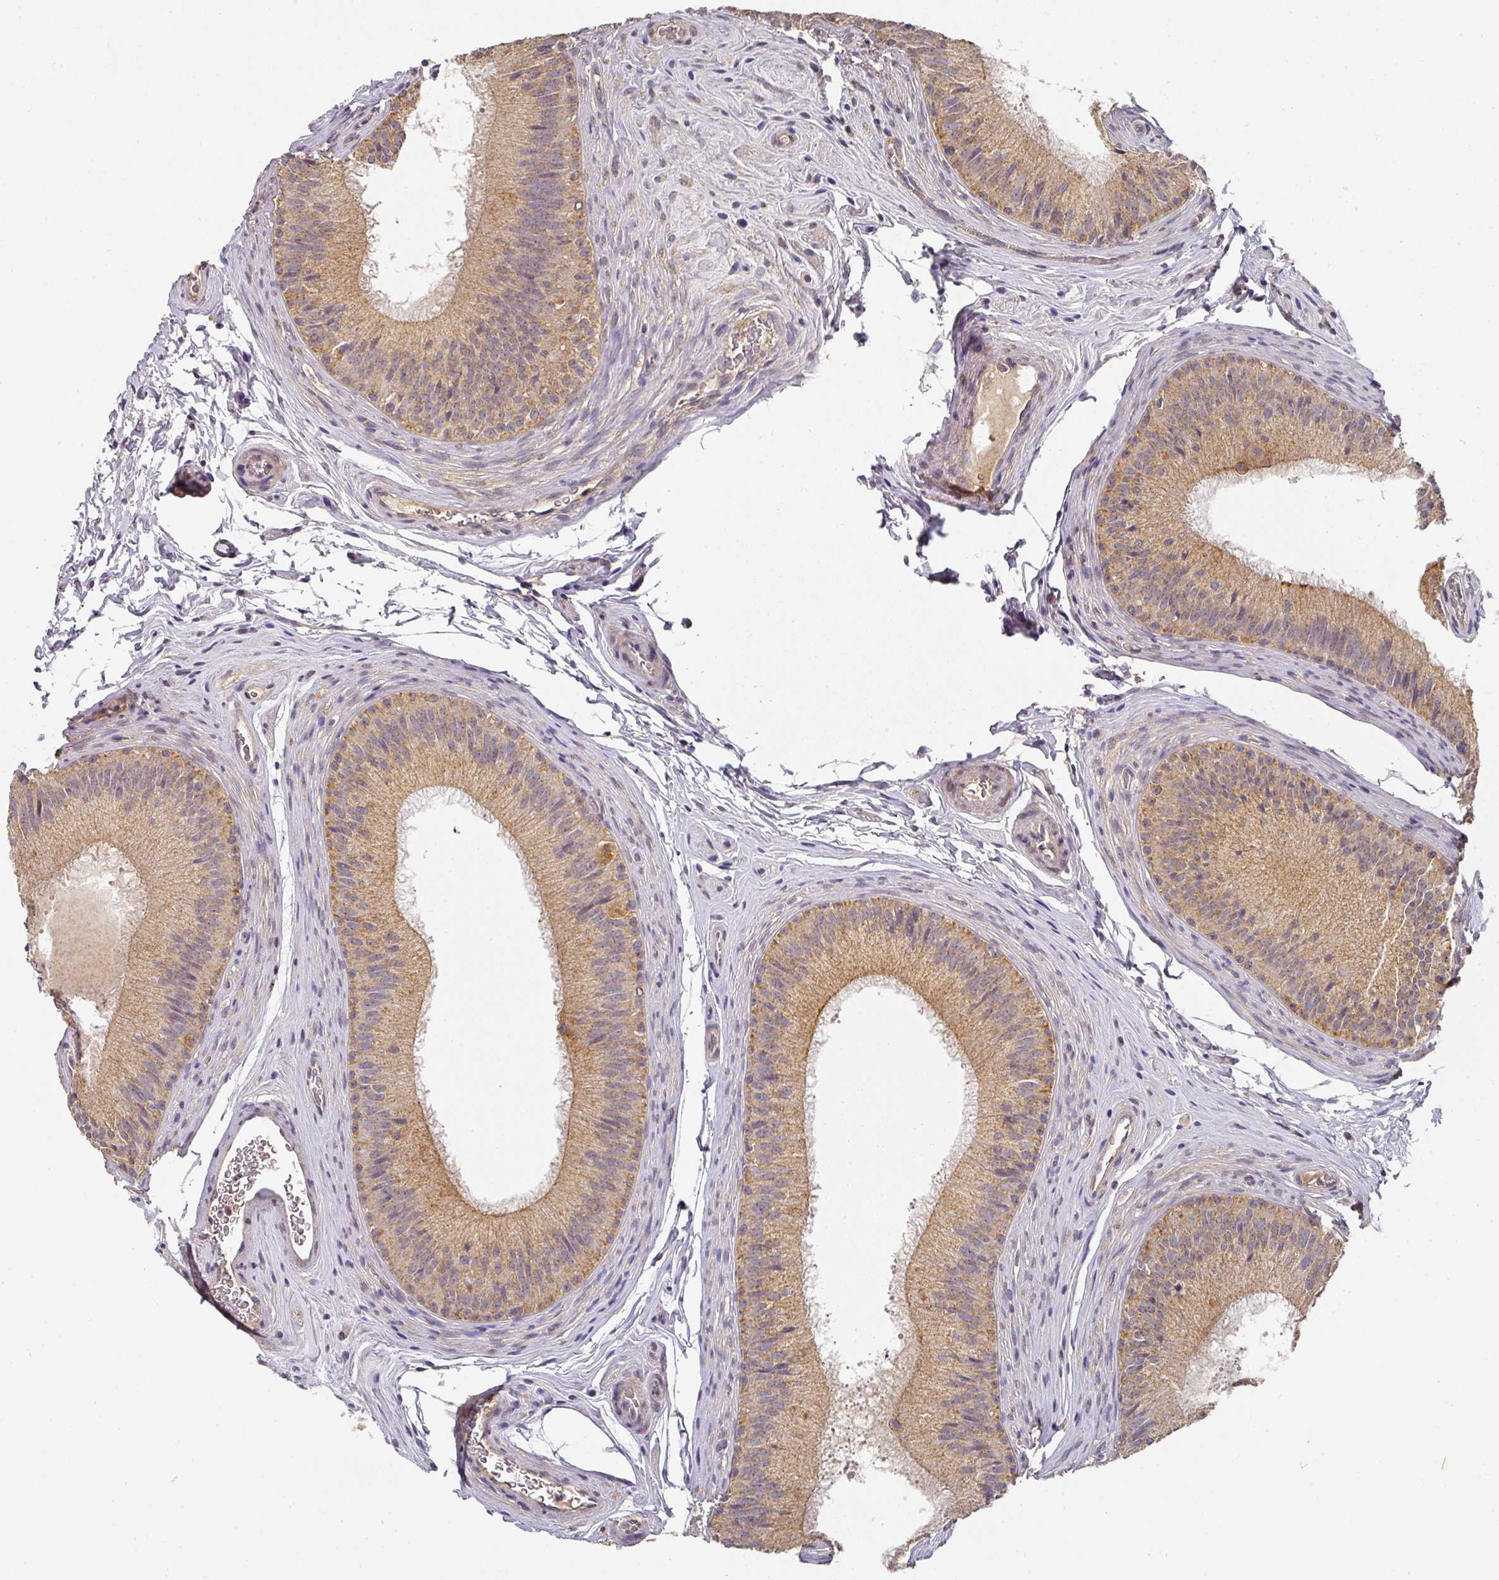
{"staining": {"intensity": "moderate", "quantity": ">75%", "location": "cytoplasmic/membranous"}, "tissue": "epididymis", "cell_type": "Glandular cells", "image_type": "normal", "snomed": [{"axis": "morphology", "description": "Normal tissue, NOS"}, {"axis": "topography", "description": "Epididymis"}], "caption": "Brown immunohistochemical staining in normal epididymis reveals moderate cytoplasmic/membranous expression in about >75% of glandular cells. The staining is performed using DAB brown chromogen to label protein expression. The nuclei are counter-stained blue using hematoxylin.", "gene": "EXTL3", "patient": {"sex": "male", "age": 24}}